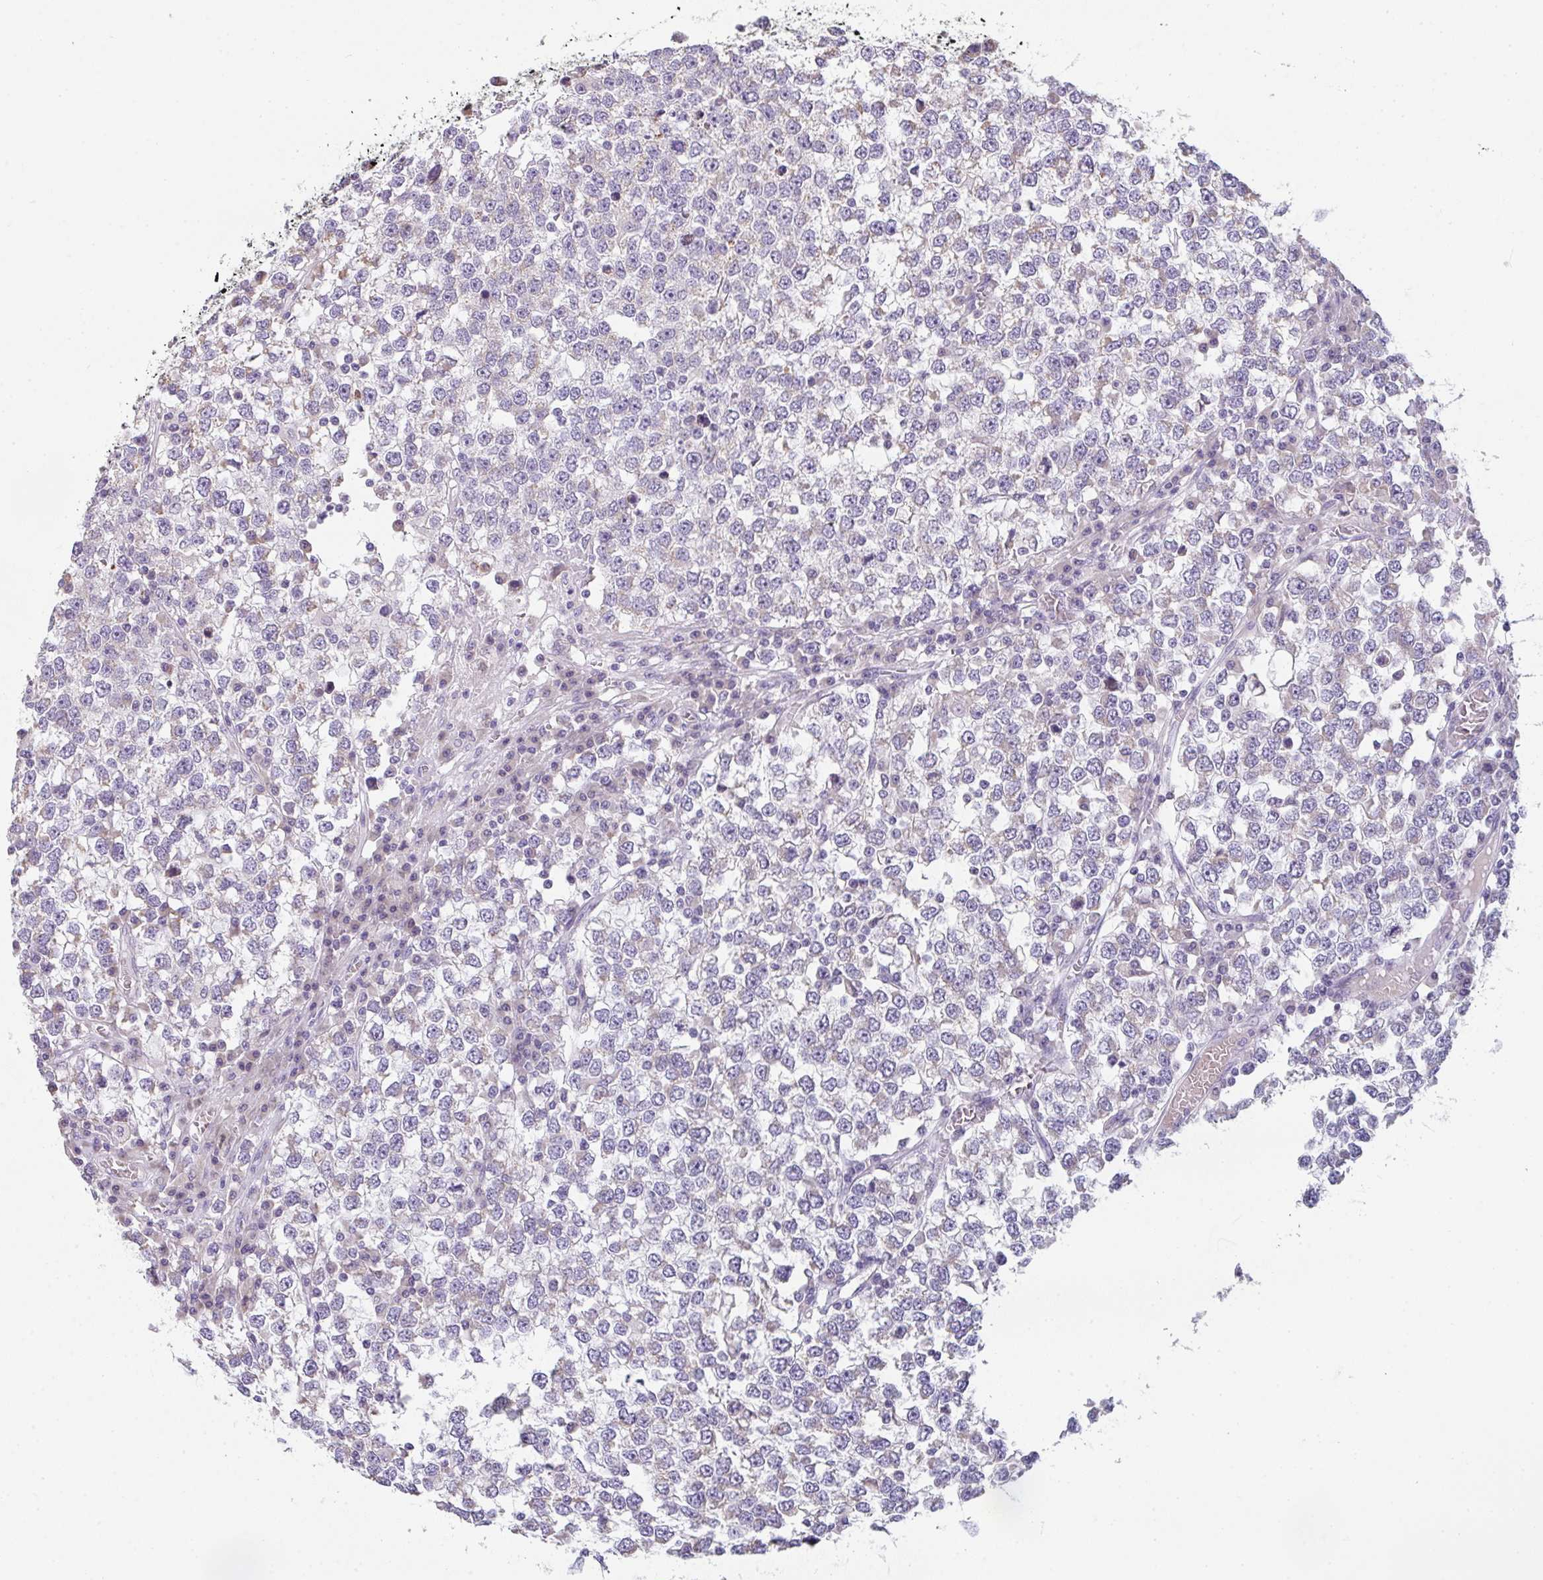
{"staining": {"intensity": "weak", "quantity": "25%-75%", "location": "cytoplasmic/membranous"}, "tissue": "testis cancer", "cell_type": "Tumor cells", "image_type": "cancer", "snomed": [{"axis": "morphology", "description": "Seminoma, NOS"}, {"axis": "topography", "description": "Testis"}], "caption": "Brown immunohistochemical staining in testis cancer (seminoma) demonstrates weak cytoplasmic/membranous positivity in about 25%-75% of tumor cells. (Brightfield microscopy of DAB IHC at high magnification).", "gene": "CACNA1S", "patient": {"sex": "male", "age": 65}}